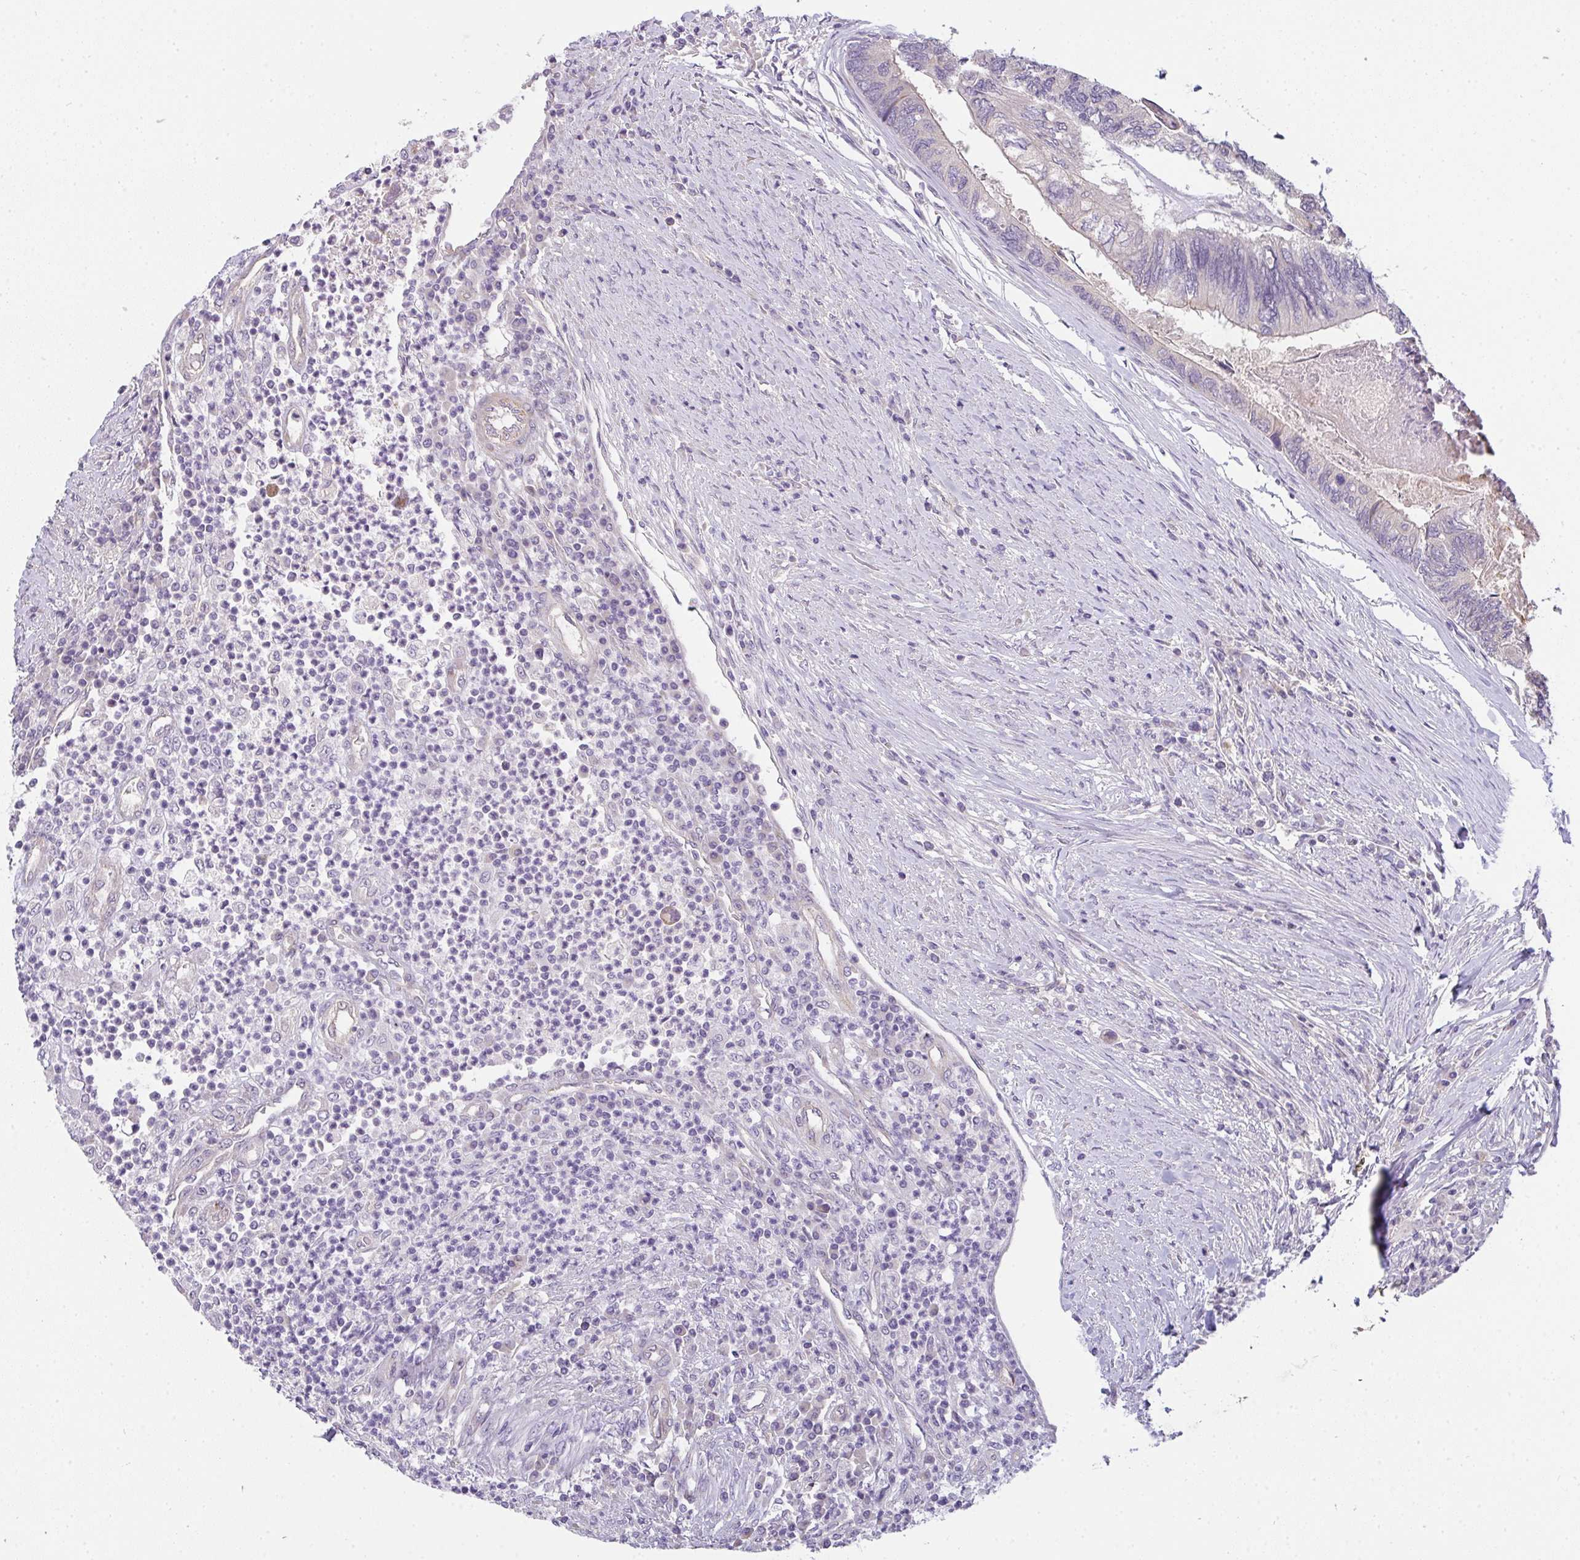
{"staining": {"intensity": "negative", "quantity": "none", "location": "none"}, "tissue": "colorectal cancer", "cell_type": "Tumor cells", "image_type": "cancer", "snomed": [{"axis": "morphology", "description": "Adenocarcinoma, NOS"}, {"axis": "topography", "description": "Colon"}], "caption": "Immunohistochemistry (IHC) micrograph of human colorectal cancer (adenocarcinoma) stained for a protein (brown), which reveals no positivity in tumor cells.", "gene": "FILIP1", "patient": {"sex": "female", "age": 67}}